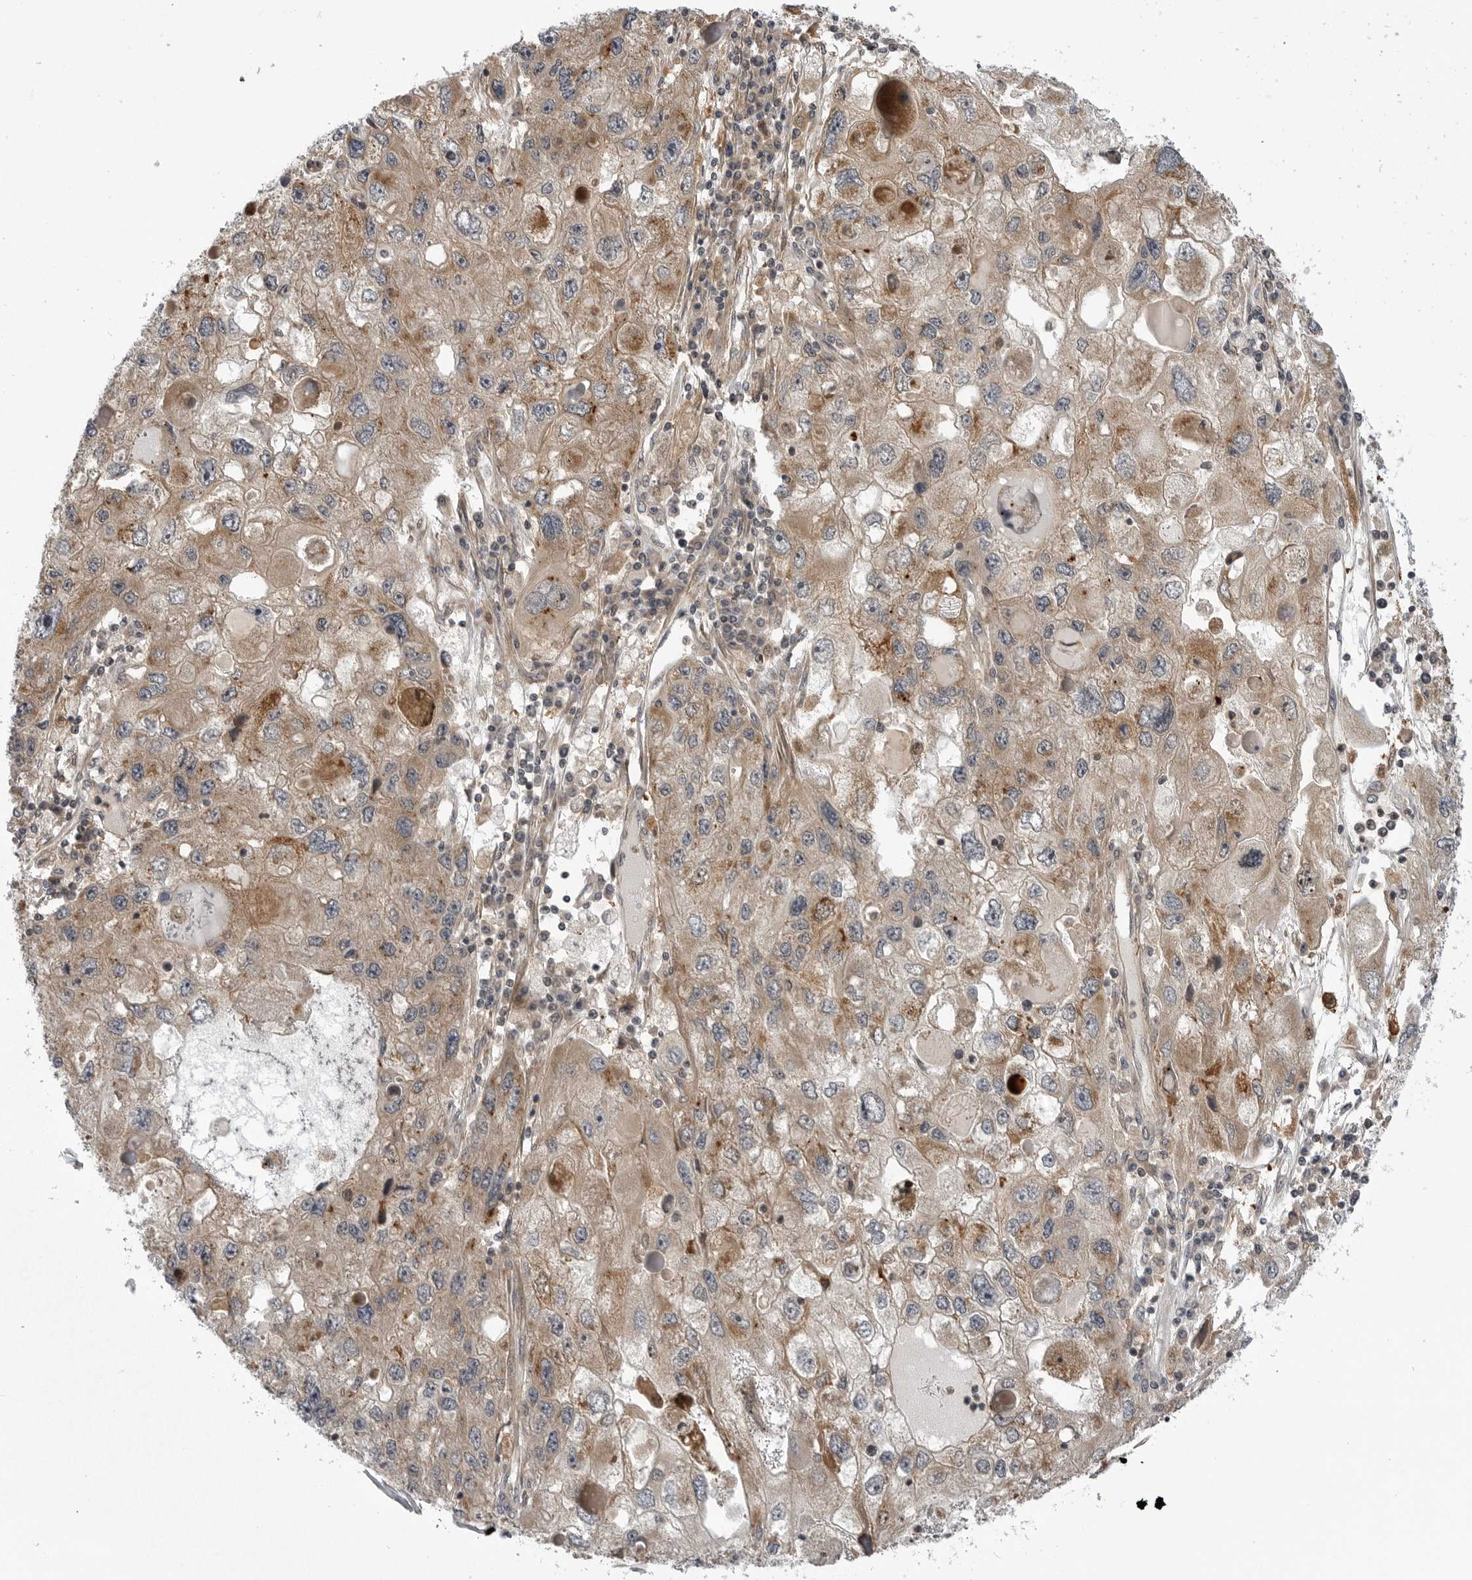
{"staining": {"intensity": "moderate", "quantity": ">75%", "location": "cytoplasmic/membranous"}, "tissue": "endometrial cancer", "cell_type": "Tumor cells", "image_type": "cancer", "snomed": [{"axis": "morphology", "description": "Adenocarcinoma, NOS"}, {"axis": "topography", "description": "Endometrium"}], "caption": "Adenocarcinoma (endometrial) stained with a protein marker reveals moderate staining in tumor cells.", "gene": "LRRC45", "patient": {"sex": "female", "age": 49}}